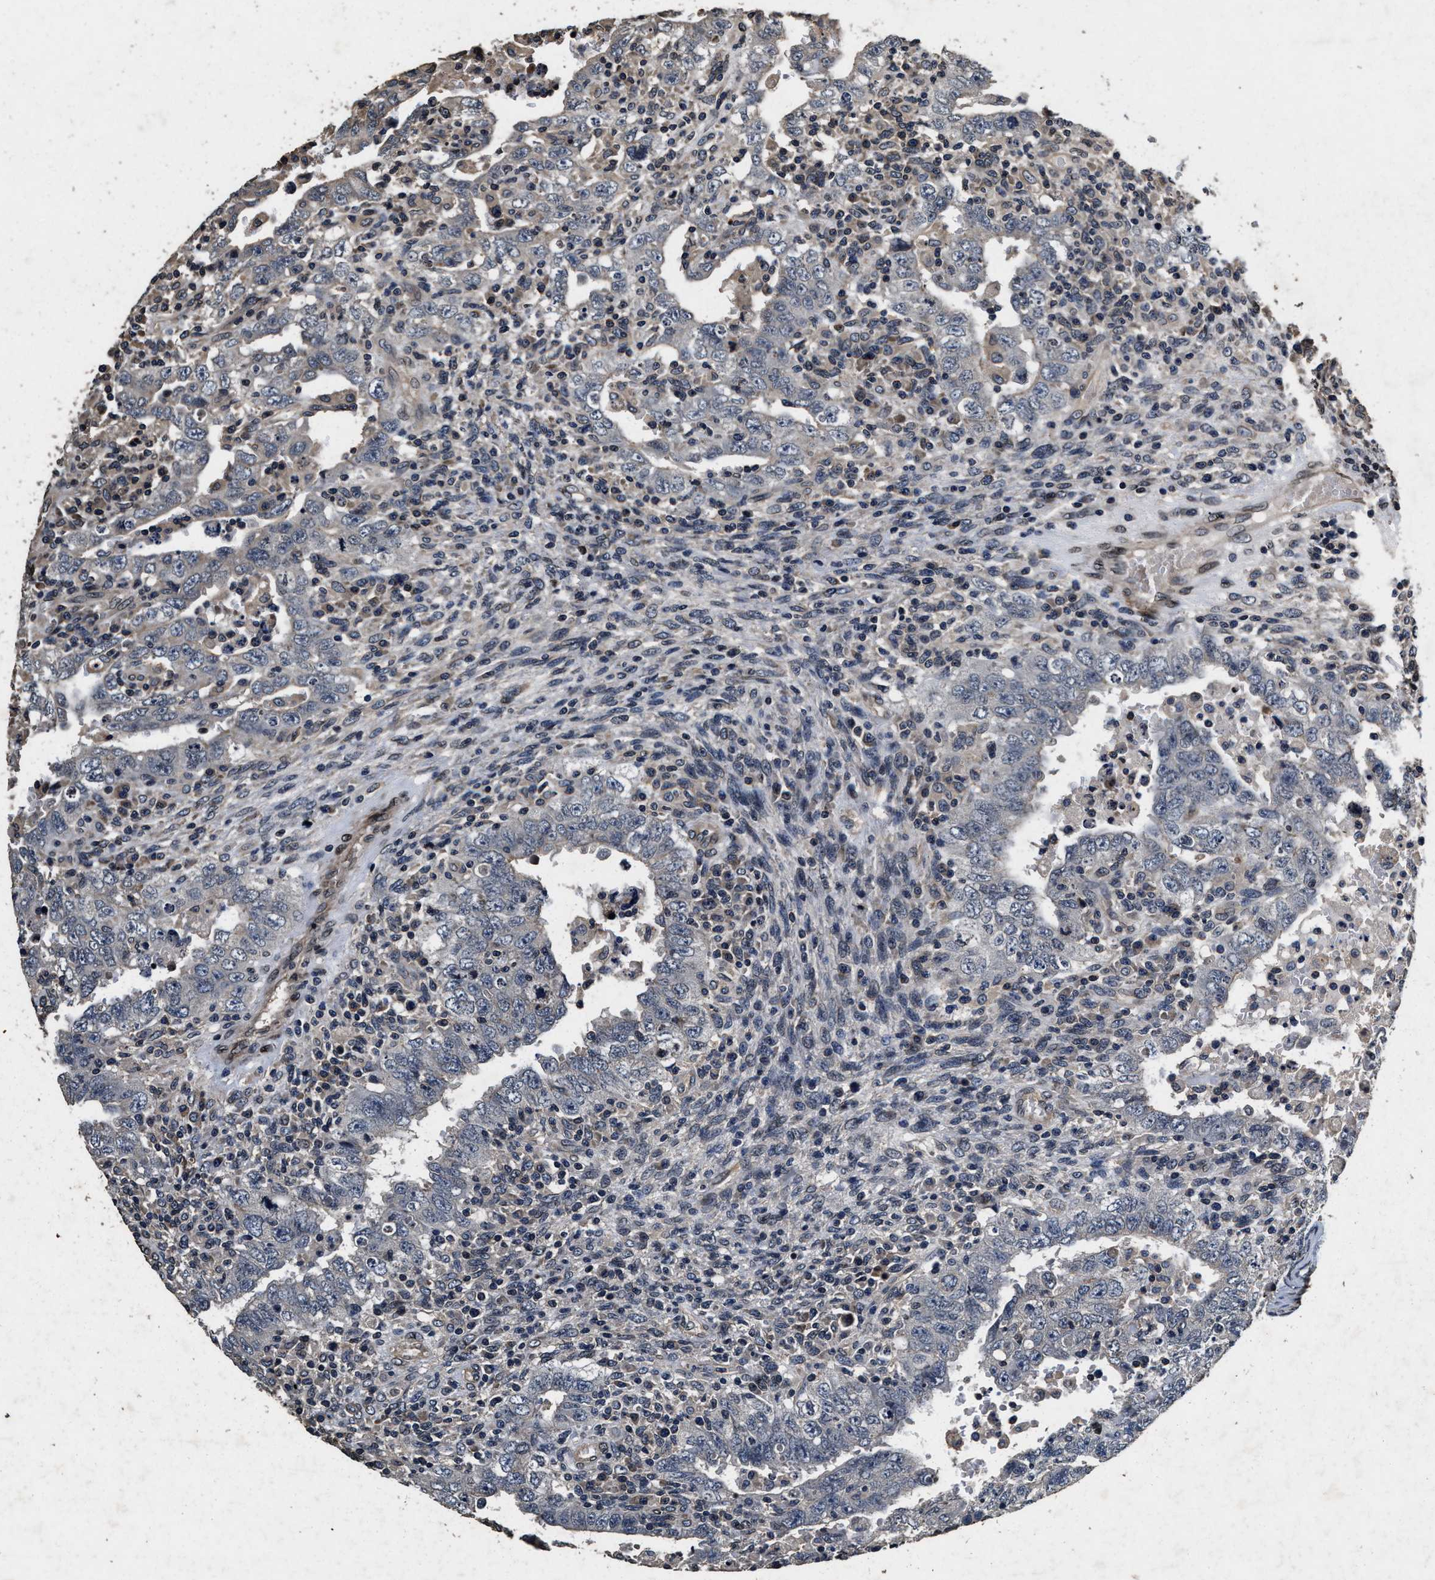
{"staining": {"intensity": "negative", "quantity": "none", "location": "none"}, "tissue": "testis cancer", "cell_type": "Tumor cells", "image_type": "cancer", "snomed": [{"axis": "morphology", "description": "Carcinoma, Embryonal, NOS"}, {"axis": "topography", "description": "Testis"}], "caption": "High magnification brightfield microscopy of testis cancer stained with DAB (brown) and counterstained with hematoxylin (blue): tumor cells show no significant positivity.", "gene": "ACCS", "patient": {"sex": "male", "age": 26}}